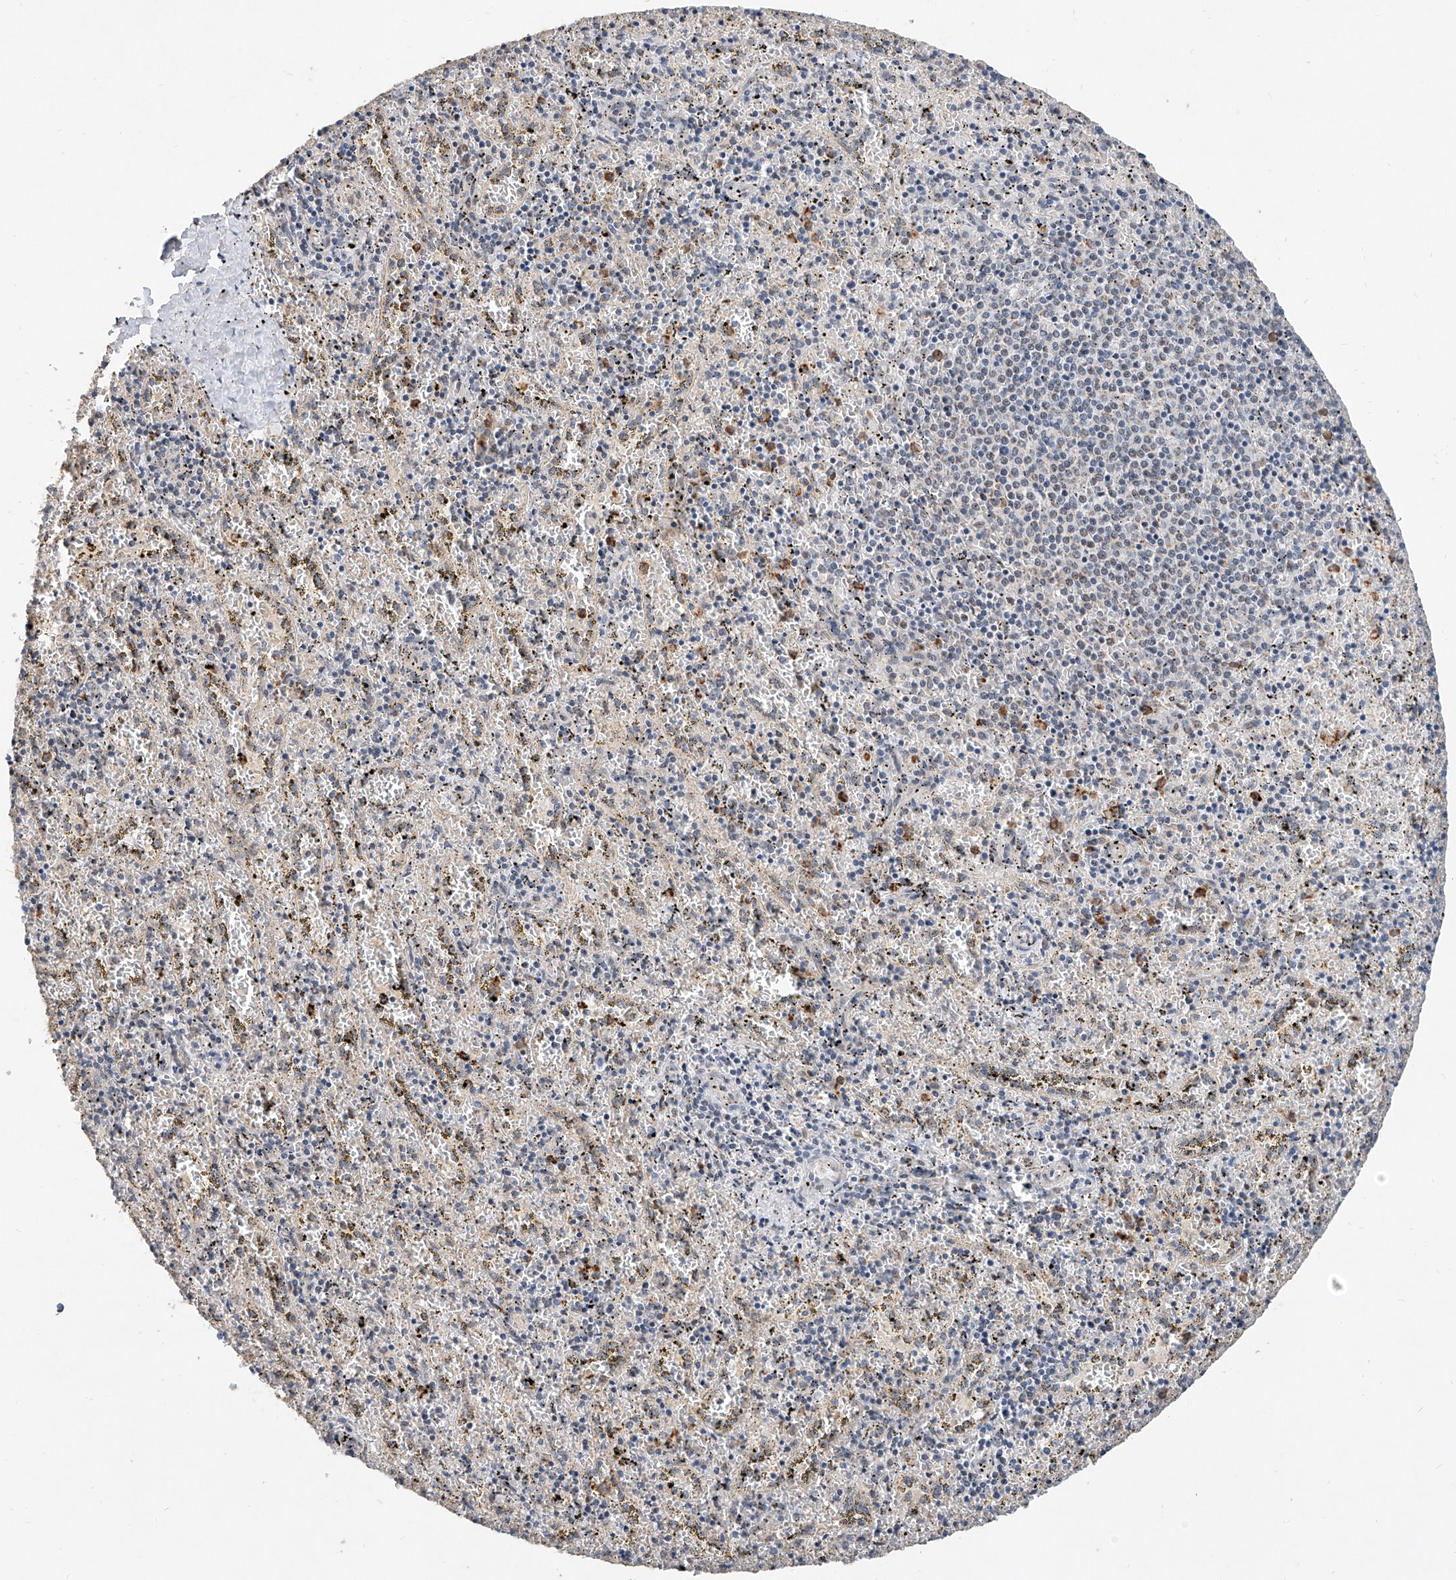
{"staining": {"intensity": "moderate", "quantity": "<25%", "location": "cytoplasmic/membranous"}, "tissue": "spleen", "cell_type": "Cells in red pulp", "image_type": "normal", "snomed": [{"axis": "morphology", "description": "Normal tissue, NOS"}, {"axis": "topography", "description": "Spleen"}], "caption": "An immunohistochemistry (IHC) photomicrograph of benign tissue is shown. Protein staining in brown highlights moderate cytoplasmic/membranous positivity in spleen within cells in red pulp. The staining is performed using DAB (3,3'-diaminobenzidine) brown chromogen to label protein expression. The nuclei are counter-stained blue using hematoxylin.", "gene": "MFSD4B", "patient": {"sex": "male", "age": 11}}